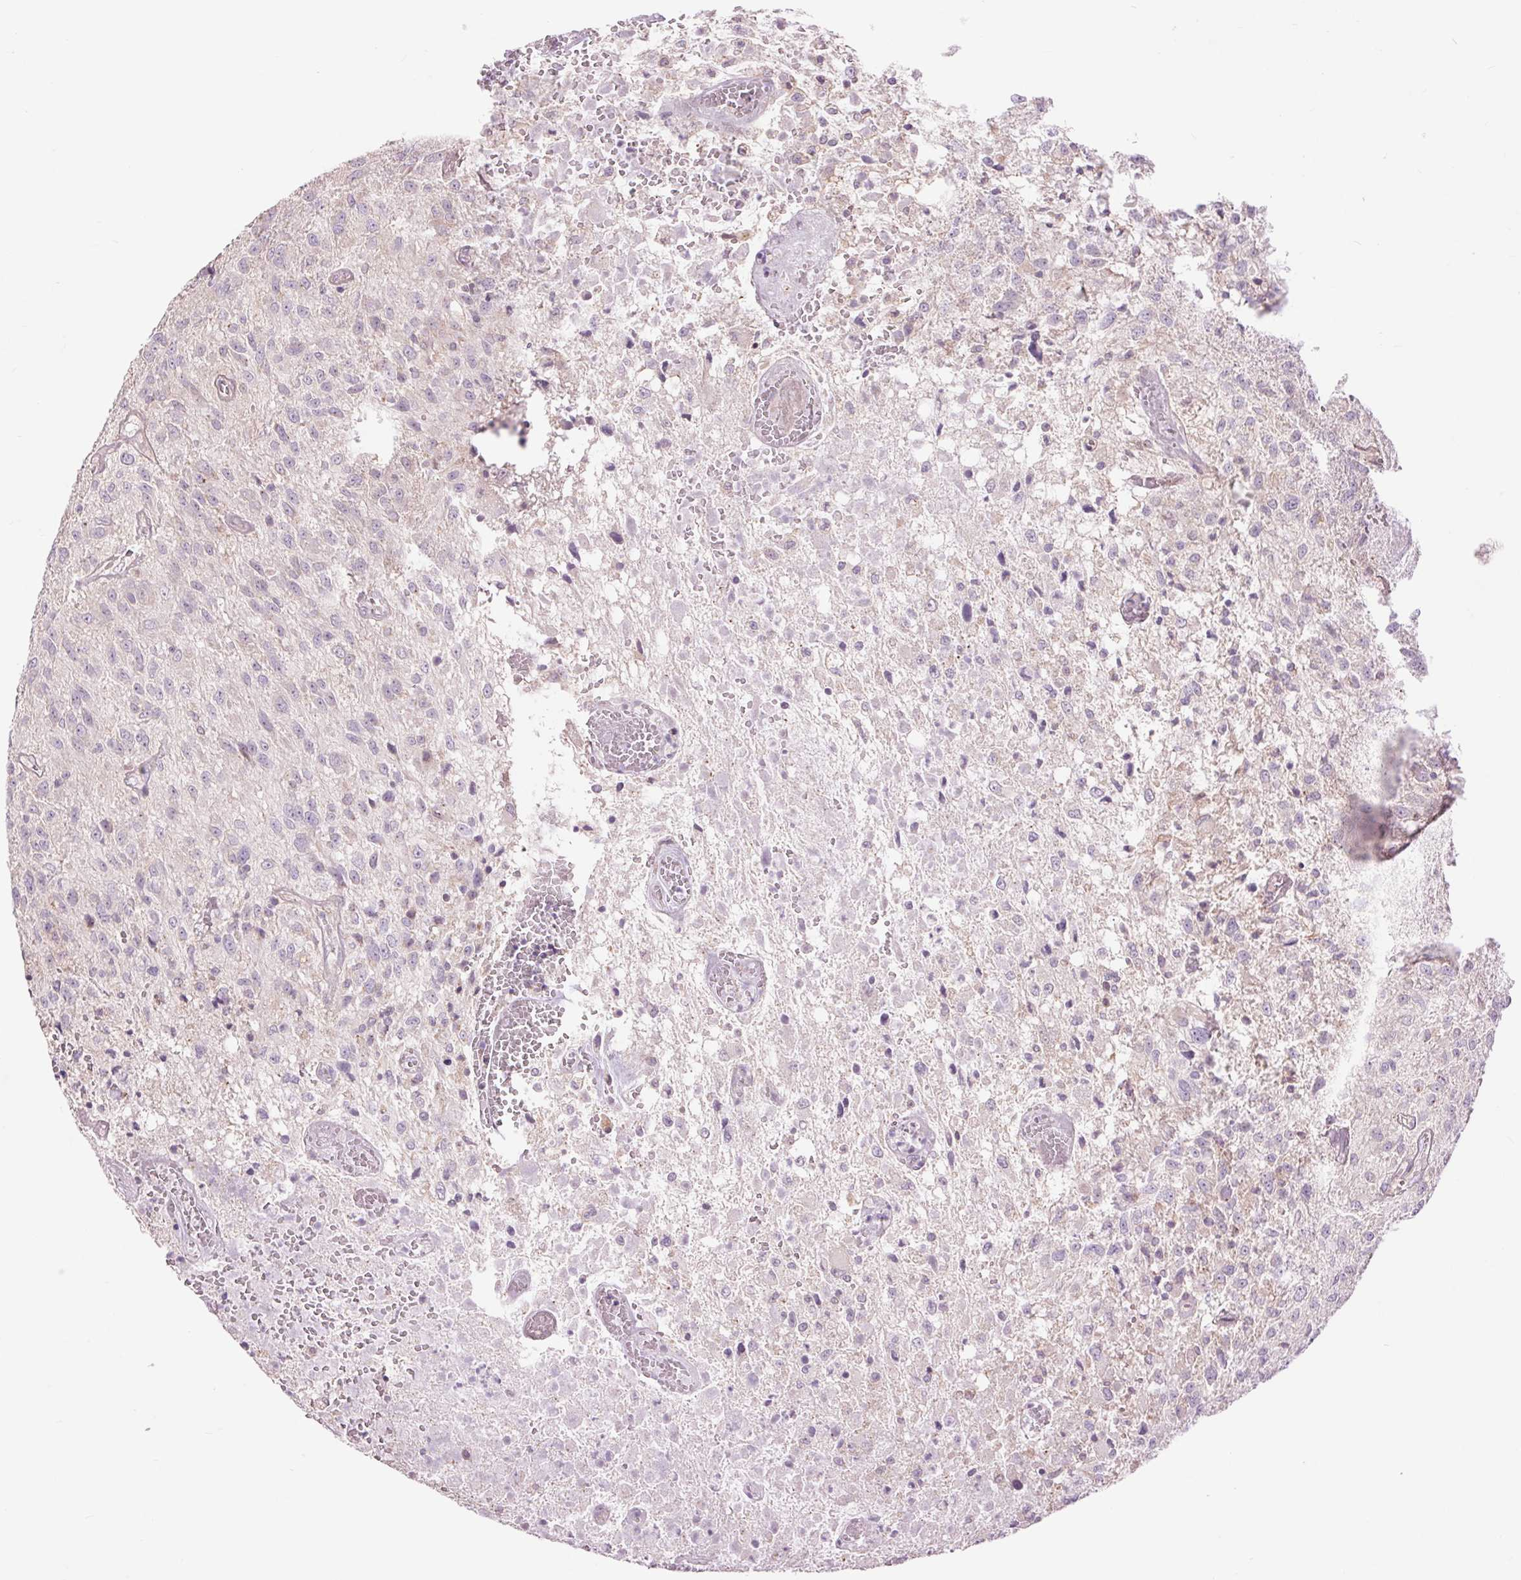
{"staining": {"intensity": "negative", "quantity": "none", "location": "none"}, "tissue": "glioma", "cell_type": "Tumor cells", "image_type": "cancer", "snomed": [{"axis": "morphology", "description": "Glioma, malignant, Low grade"}, {"axis": "topography", "description": "Brain"}], "caption": "A high-resolution histopathology image shows immunohistochemistry (IHC) staining of malignant glioma (low-grade), which shows no significant staining in tumor cells.", "gene": "CTNNA3", "patient": {"sex": "male", "age": 66}}